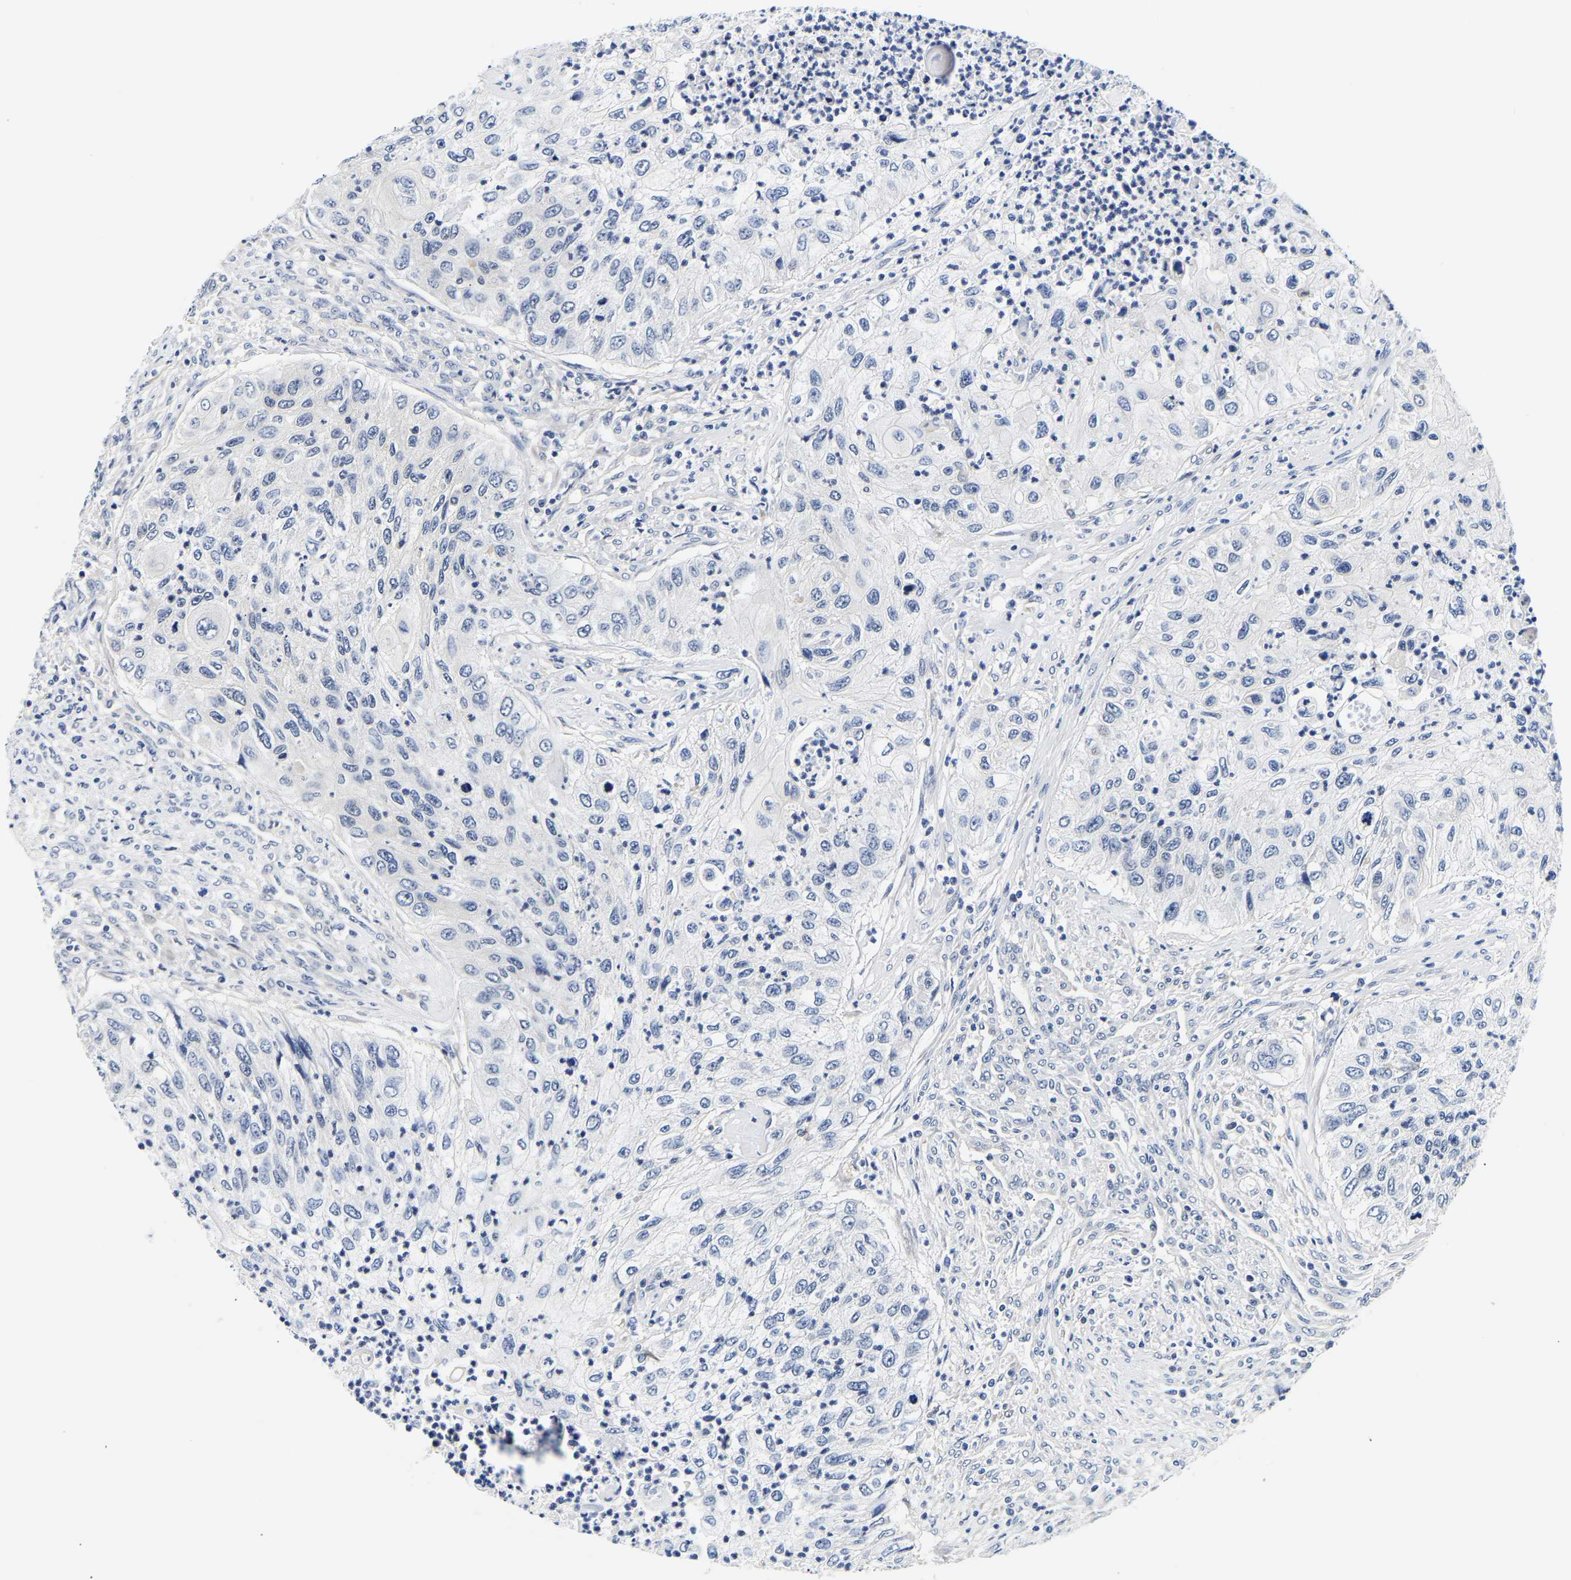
{"staining": {"intensity": "negative", "quantity": "none", "location": "none"}, "tissue": "urothelial cancer", "cell_type": "Tumor cells", "image_type": "cancer", "snomed": [{"axis": "morphology", "description": "Urothelial carcinoma, High grade"}, {"axis": "topography", "description": "Urinary bladder"}], "caption": "Tumor cells are negative for brown protein staining in urothelial cancer.", "gene": "UCHL3", "patient": {"sex": "female", "age": 60}}